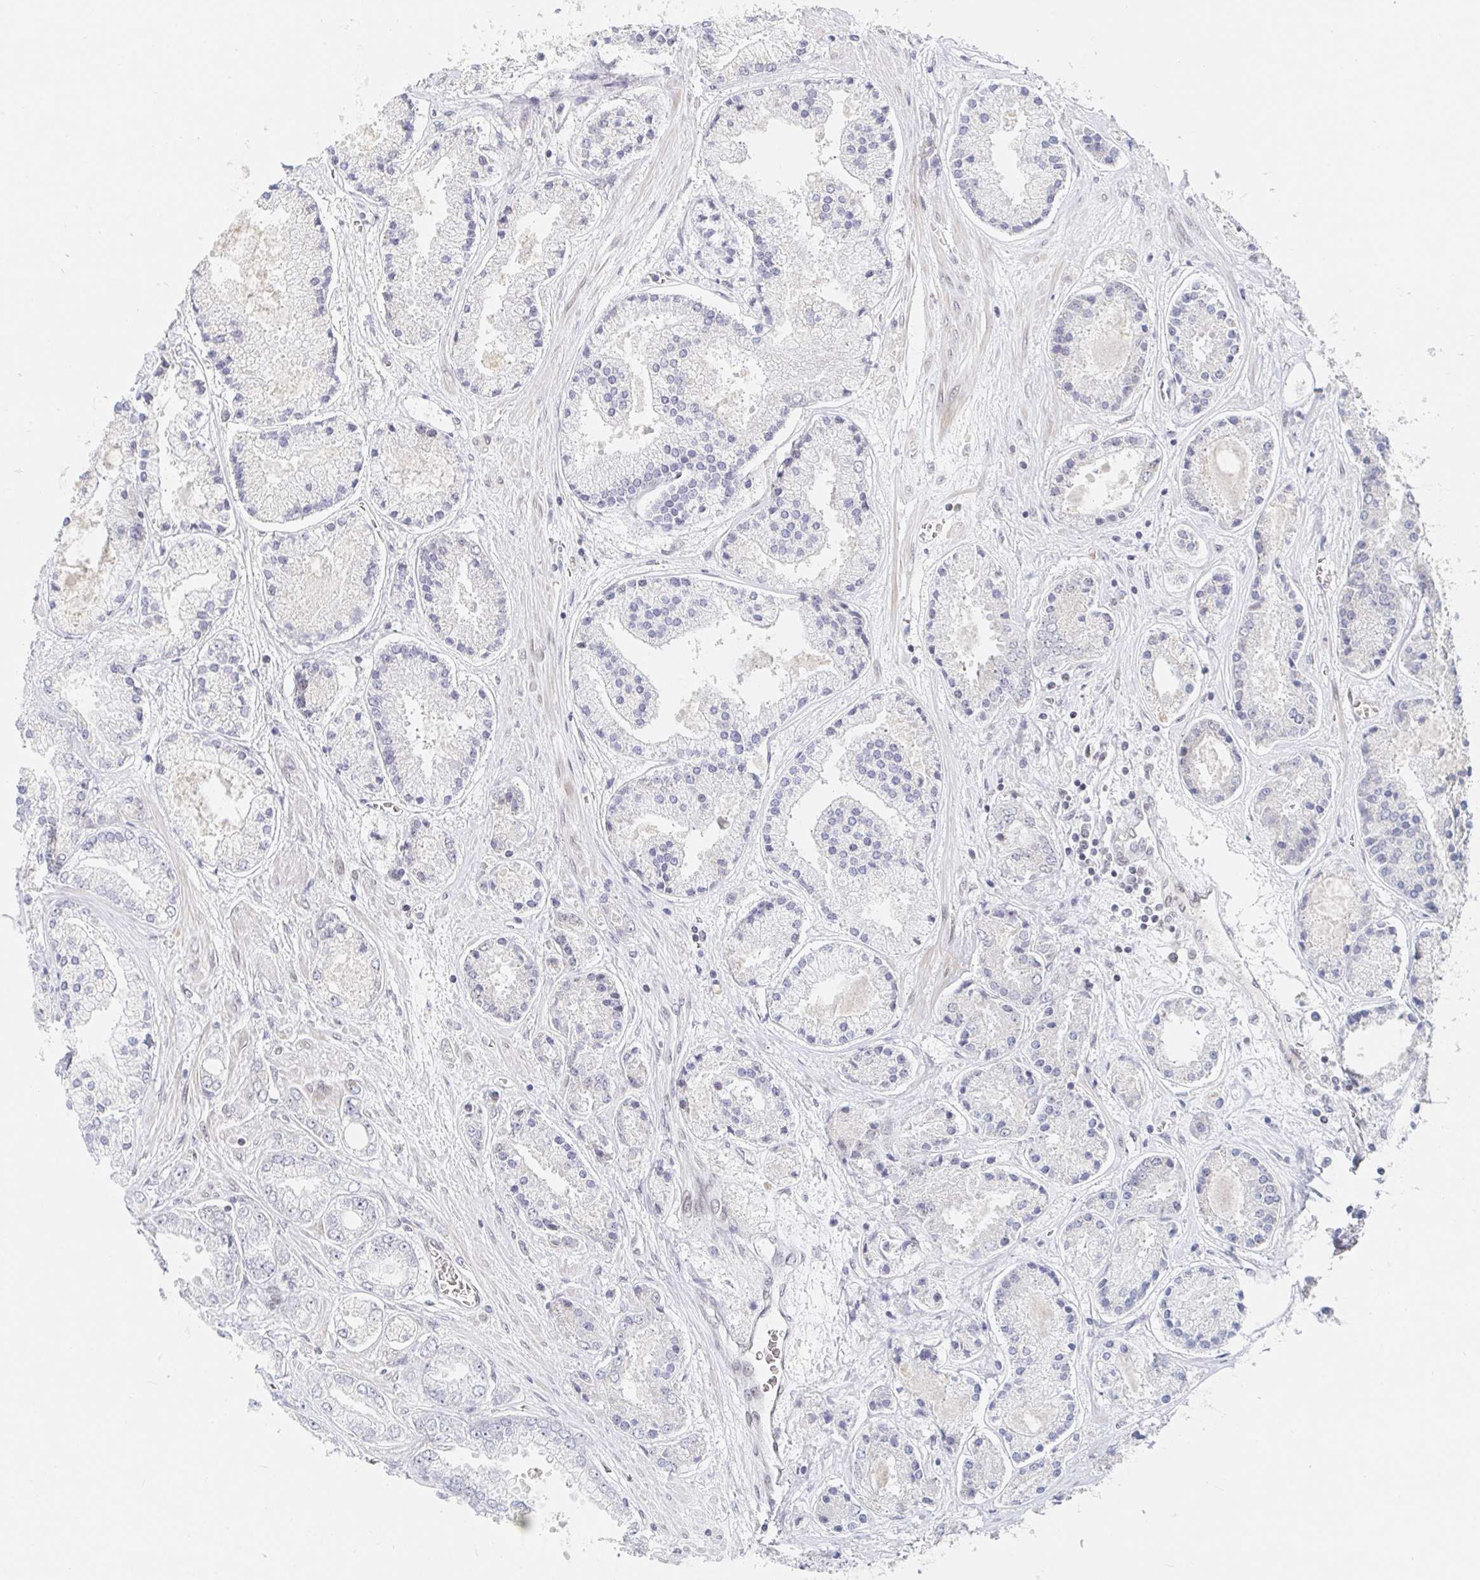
{"staining": {"intensity": "negative", "quantity": "none", "location": "none"}, "tissue": "prostate cancer", "cell_type": "Tumor cells", "image_type": "cancer", "snomed": [{"axis": "morphology", "description": "Adenocarcinoma, High grade"}, {"axis": "topography", "description": "Prostate"}], "caption": "There is no significant staining in tumor cells of prostate cancer (adenocarcinoma (high-grade)).", "gene": "CHD2", "patient": {"sex": "male", "age": 67}}